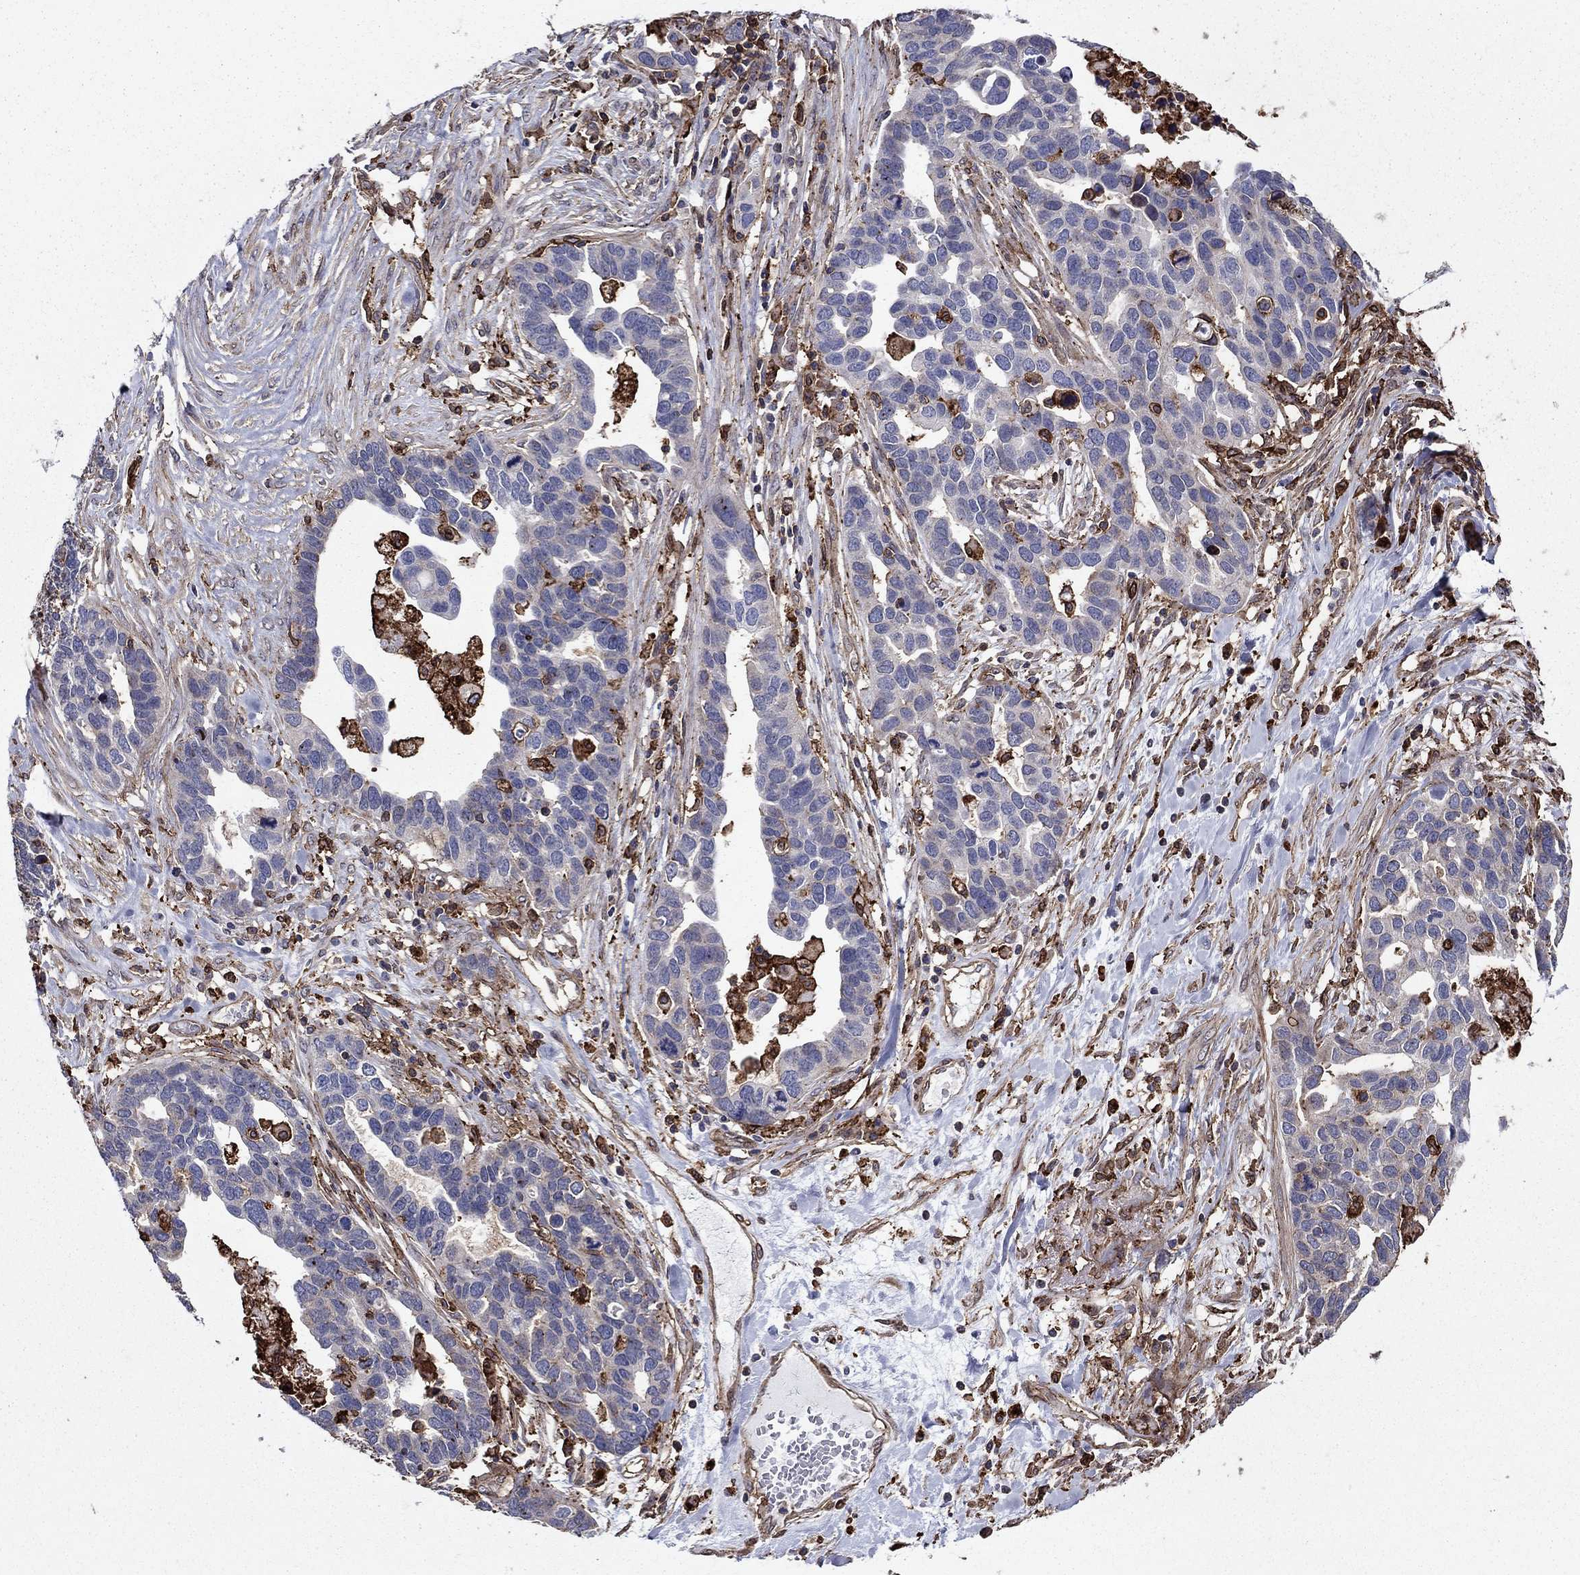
{"staining": {"intensity": "negative", "quantity": "none", "location": "none"}, "tissue": "ovarian cancer", "cell_type": "Tumor cells", "image_type": "cancer", "snomed": [{"axis": "morphology", "description": "Cystadenocarcinoma, serous, NOS"}, {"axis": "topography", "description": "Ovary"}], "caption": "The image demonstrates no significant positivity in tumor cells of ovarian cancer (serous cystadenocarcinoma).", "gene": "PLAU", "patient": {"sex": "female", "age": 54}}